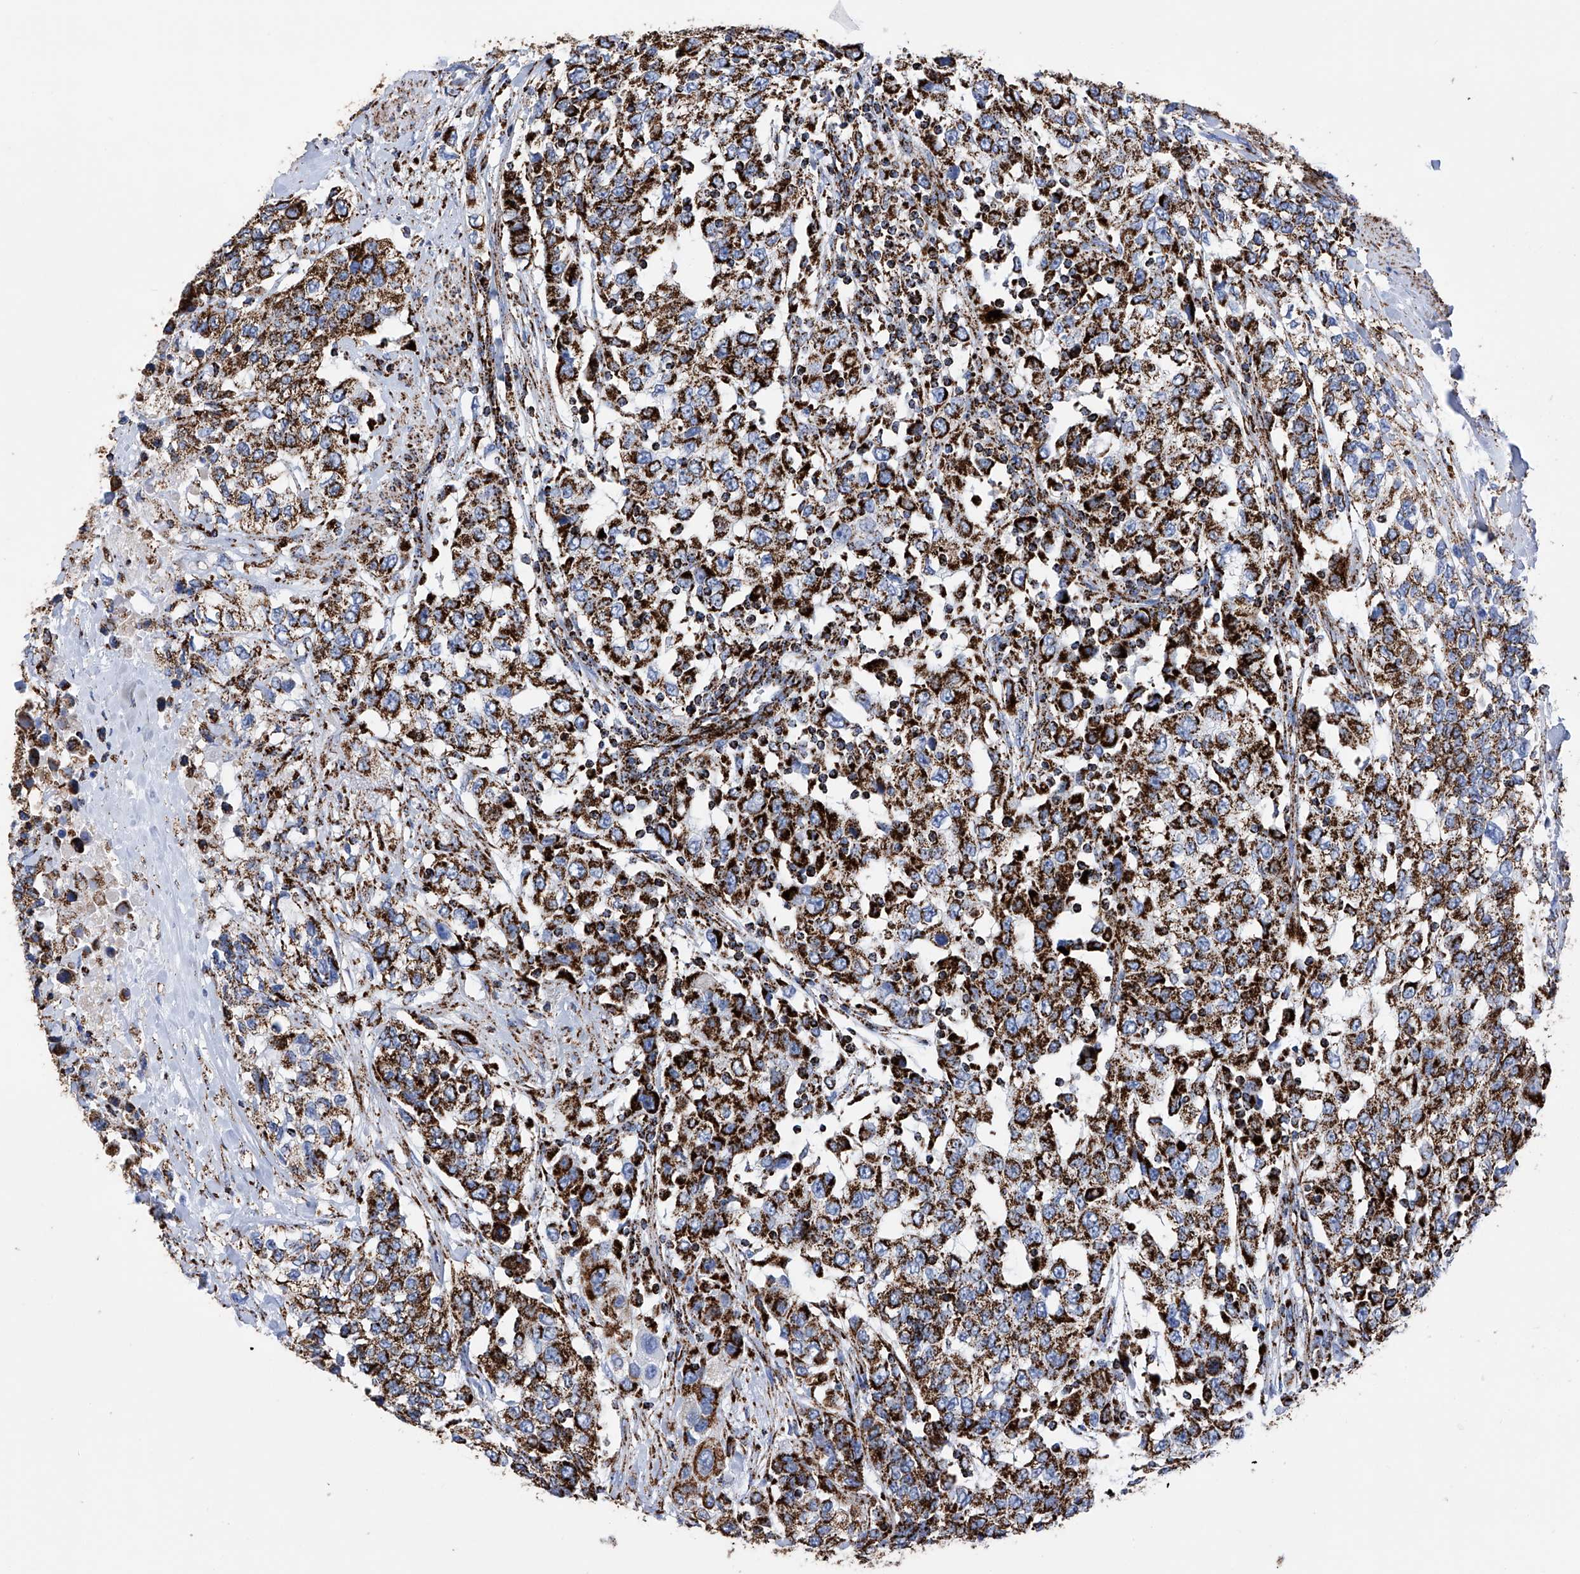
{"staining": {"intensity": "strong", "quantity": ">75%", "location": "cytoplasmic/membranous"}, "tissue": "urothelial cancer", "cell_type": "Tumor cells", "image_type": "cancer", "snomed": [{"axis": "morphology", "description": "Urothelial carcinoma, High grade"}, {"axis": "topography", "description": "Urinary bladder"}], "caption": "The histopathology image shows a brown stain indicating the presence of a protein in the cytoplasmic/membranous of tumor cells in high-grade urothelial carcinoma.", "gene": "ATP5PF", "patient": {"sex": "female", "age": 80}}